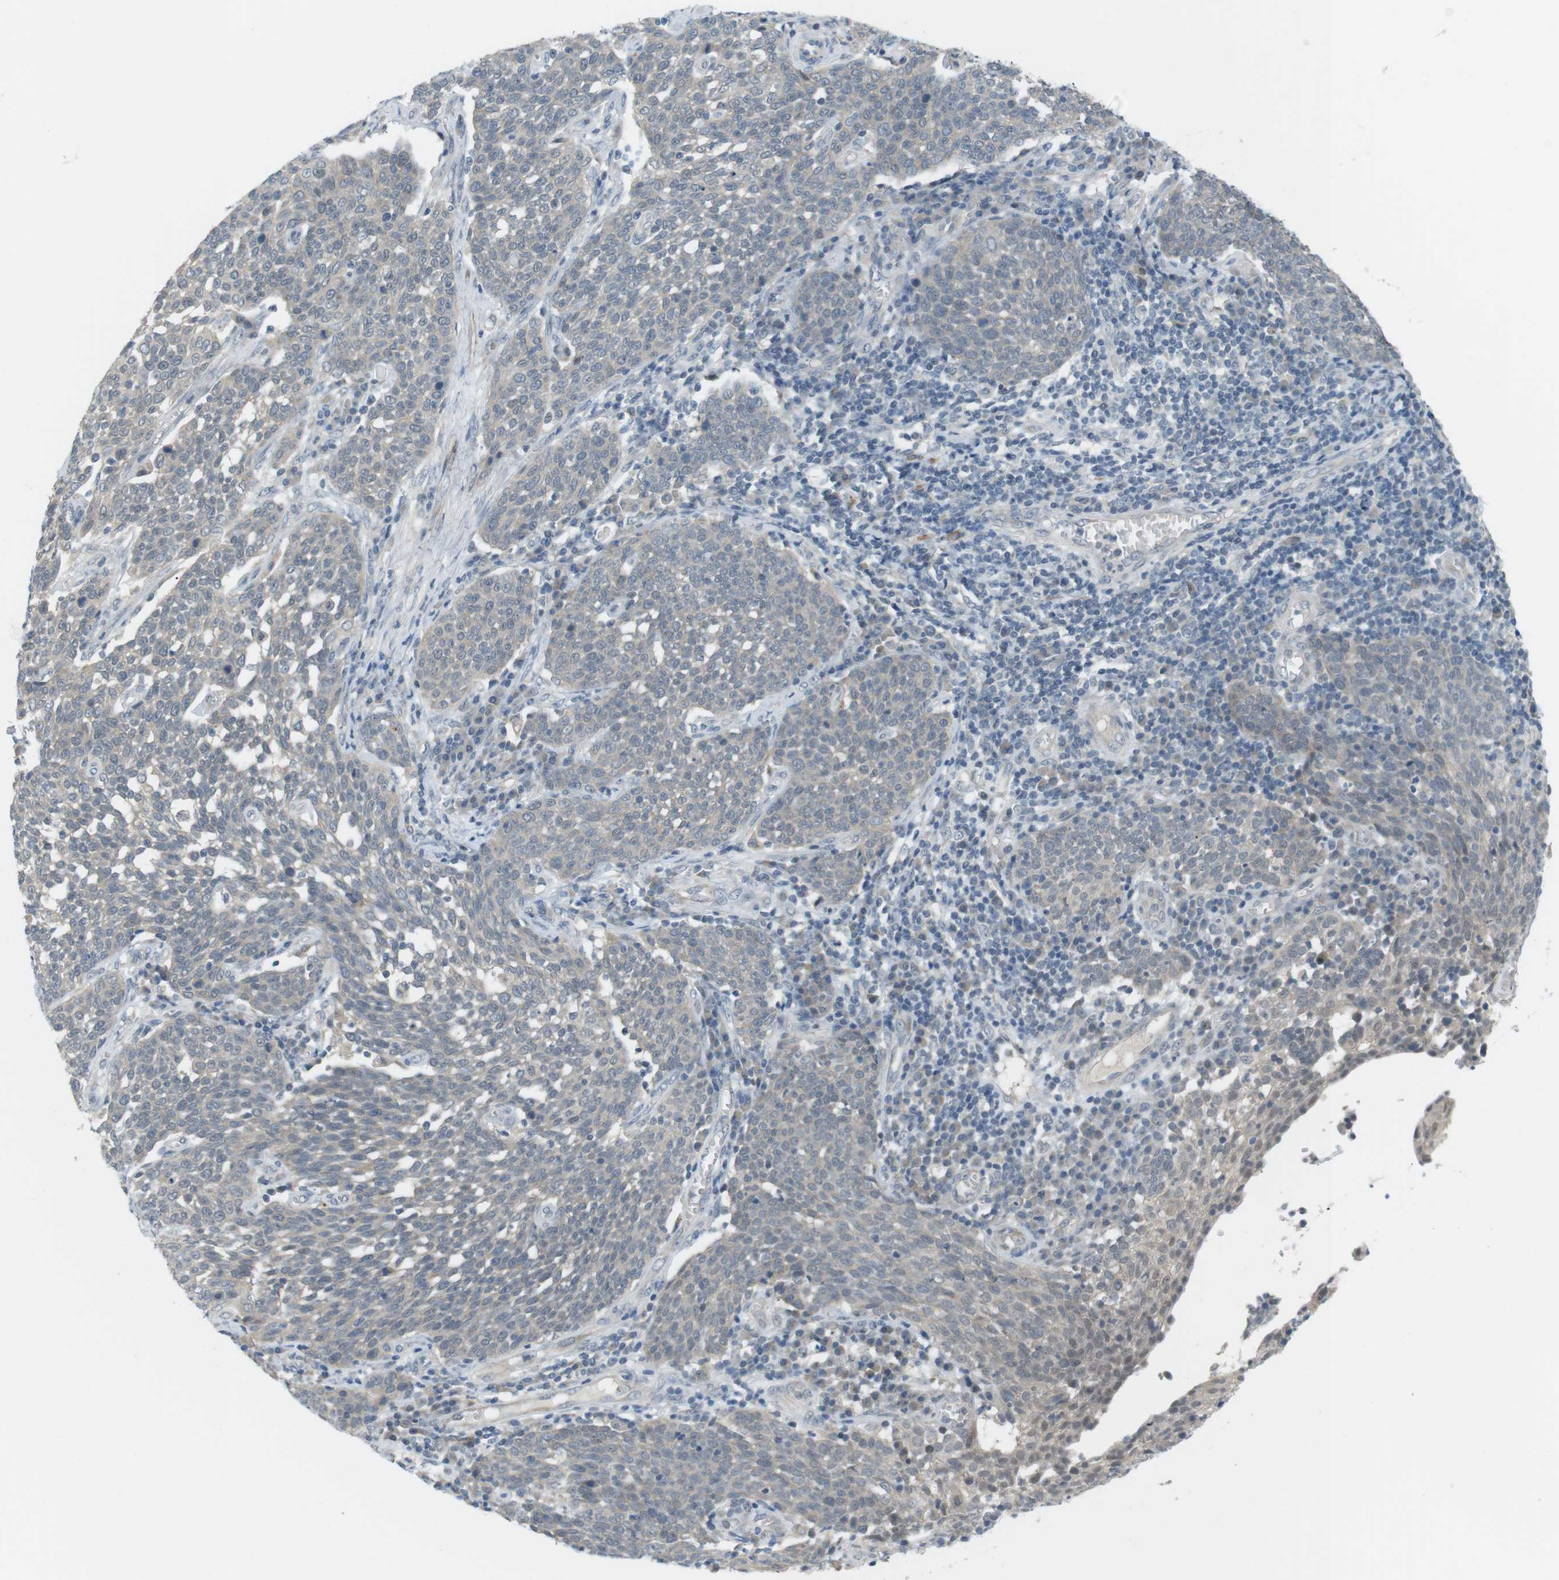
{"staining": {"intensity": "weak", "quantity": "<25%", "location": "cytoplasmic/membranous"}, "tissue": "cervical cancer", "cell_type": "Tumor cells", "image_type": "cancer", "snomed": [{"axis": "morphology", "description": "Squamous cell carcinoma, NOS"}, {"axis": "topography", "description": "Cervix"}], "caption": "DAB (3,3'-diaminobenzidine) immunohistochemical staining of human cervical cancer (squamous cell carcinoma) demonstrates no significant expression in tumor cells.", "gene": "RTN3", "patient": {"sex": "female", "age": 34}}